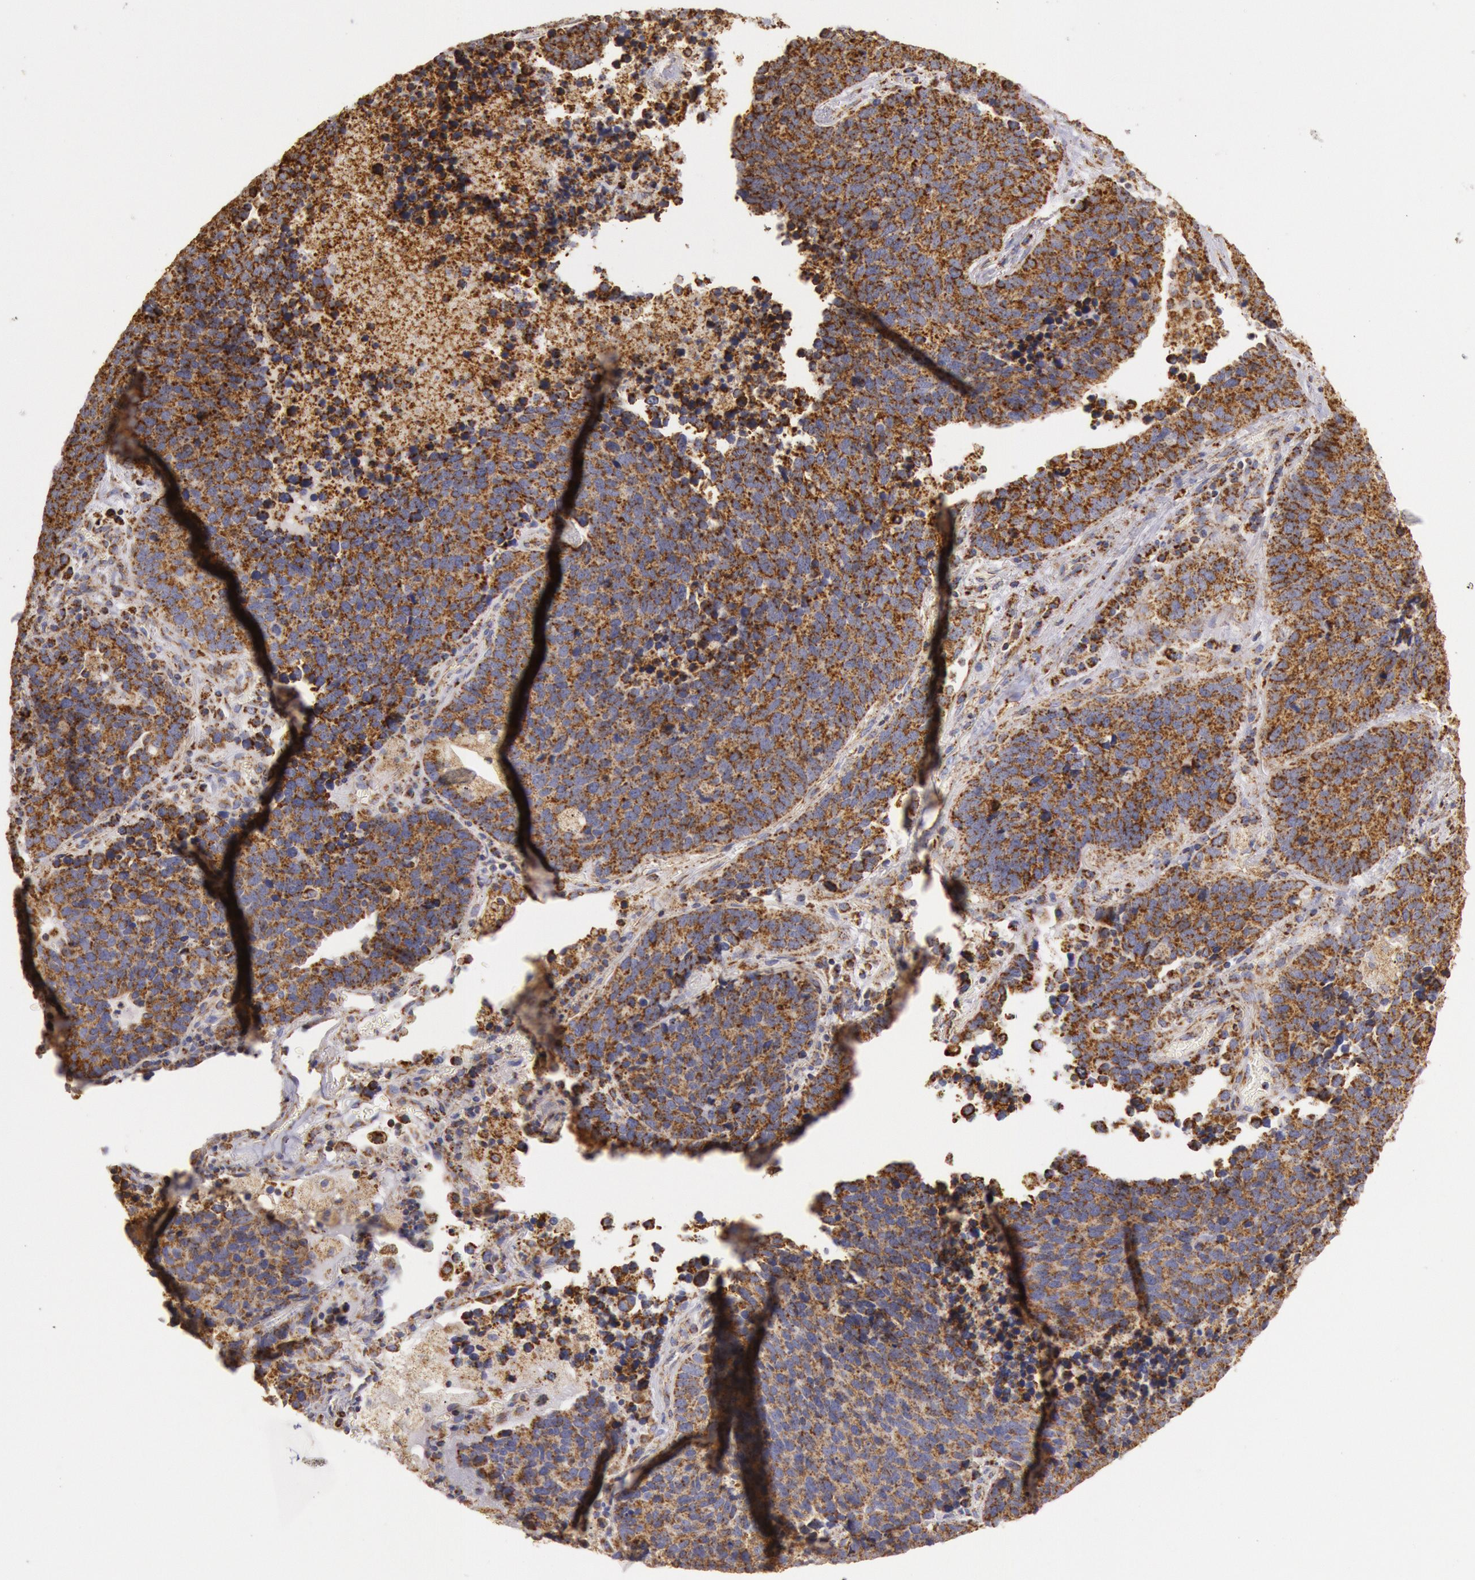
{"staining": {"intensity": "strong", "quantity": ">75%", "location": "cytoplasmic/membranous"}, "tissue": "lung cancer", "cell_type": "Tumor cells", "image_type": "cancer", "snomed": [{"axis": "morphology", "description": "Neoplasm, malignant, NOS"}, {"axis": "topography", "description": "Lung"}], "caption": "A high amount of strong cytoplasmic/membranous positivity is appreciated in approximately >75% of tumor cells in lung cancer tissue.", "gene": "CYC1", "patient": {"sex": "female", "age": 75}}